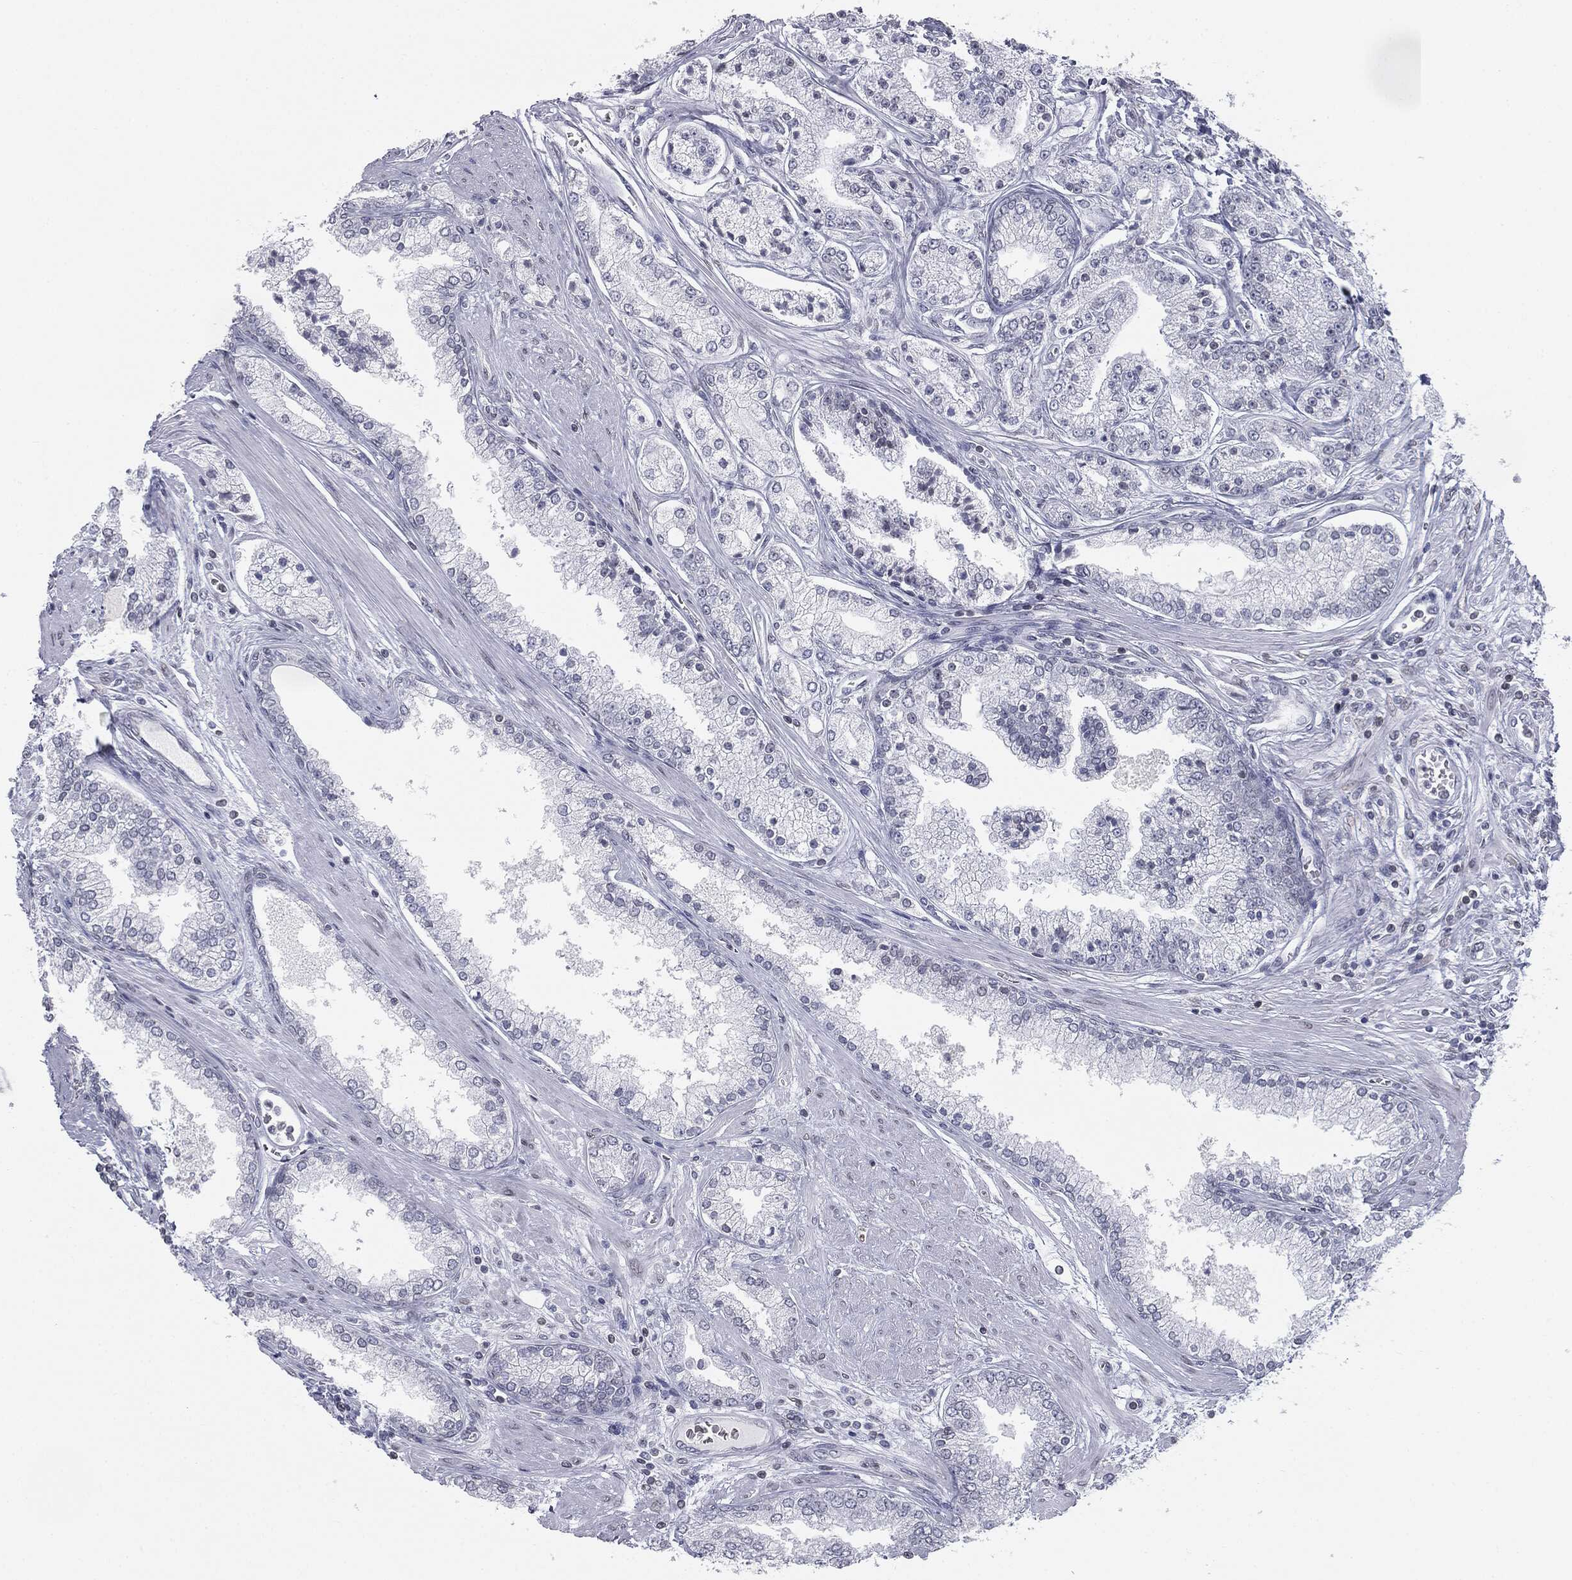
{"staining": {"intensity": "negative", "quantity": "none", "location": "none"}, "tissue": "prostate cancer", "cell_type": "Tumor cells", "image_type": "cancer", "snomed": [{"axis": "morphology", "description": "Adenocarcinoma, High grade"}, {"axis": "topography", "description": "Prostate"}], "caption": "This image is of prostate cancer (high-grade adenocarcinoma) stained with immunohistochemistry to label a protein in brown with the nuclei are counter-stained blue. There is no staining in tumor cells.", "gene": "ALDOB", "patient": {"sex": "male", "age": 66}}